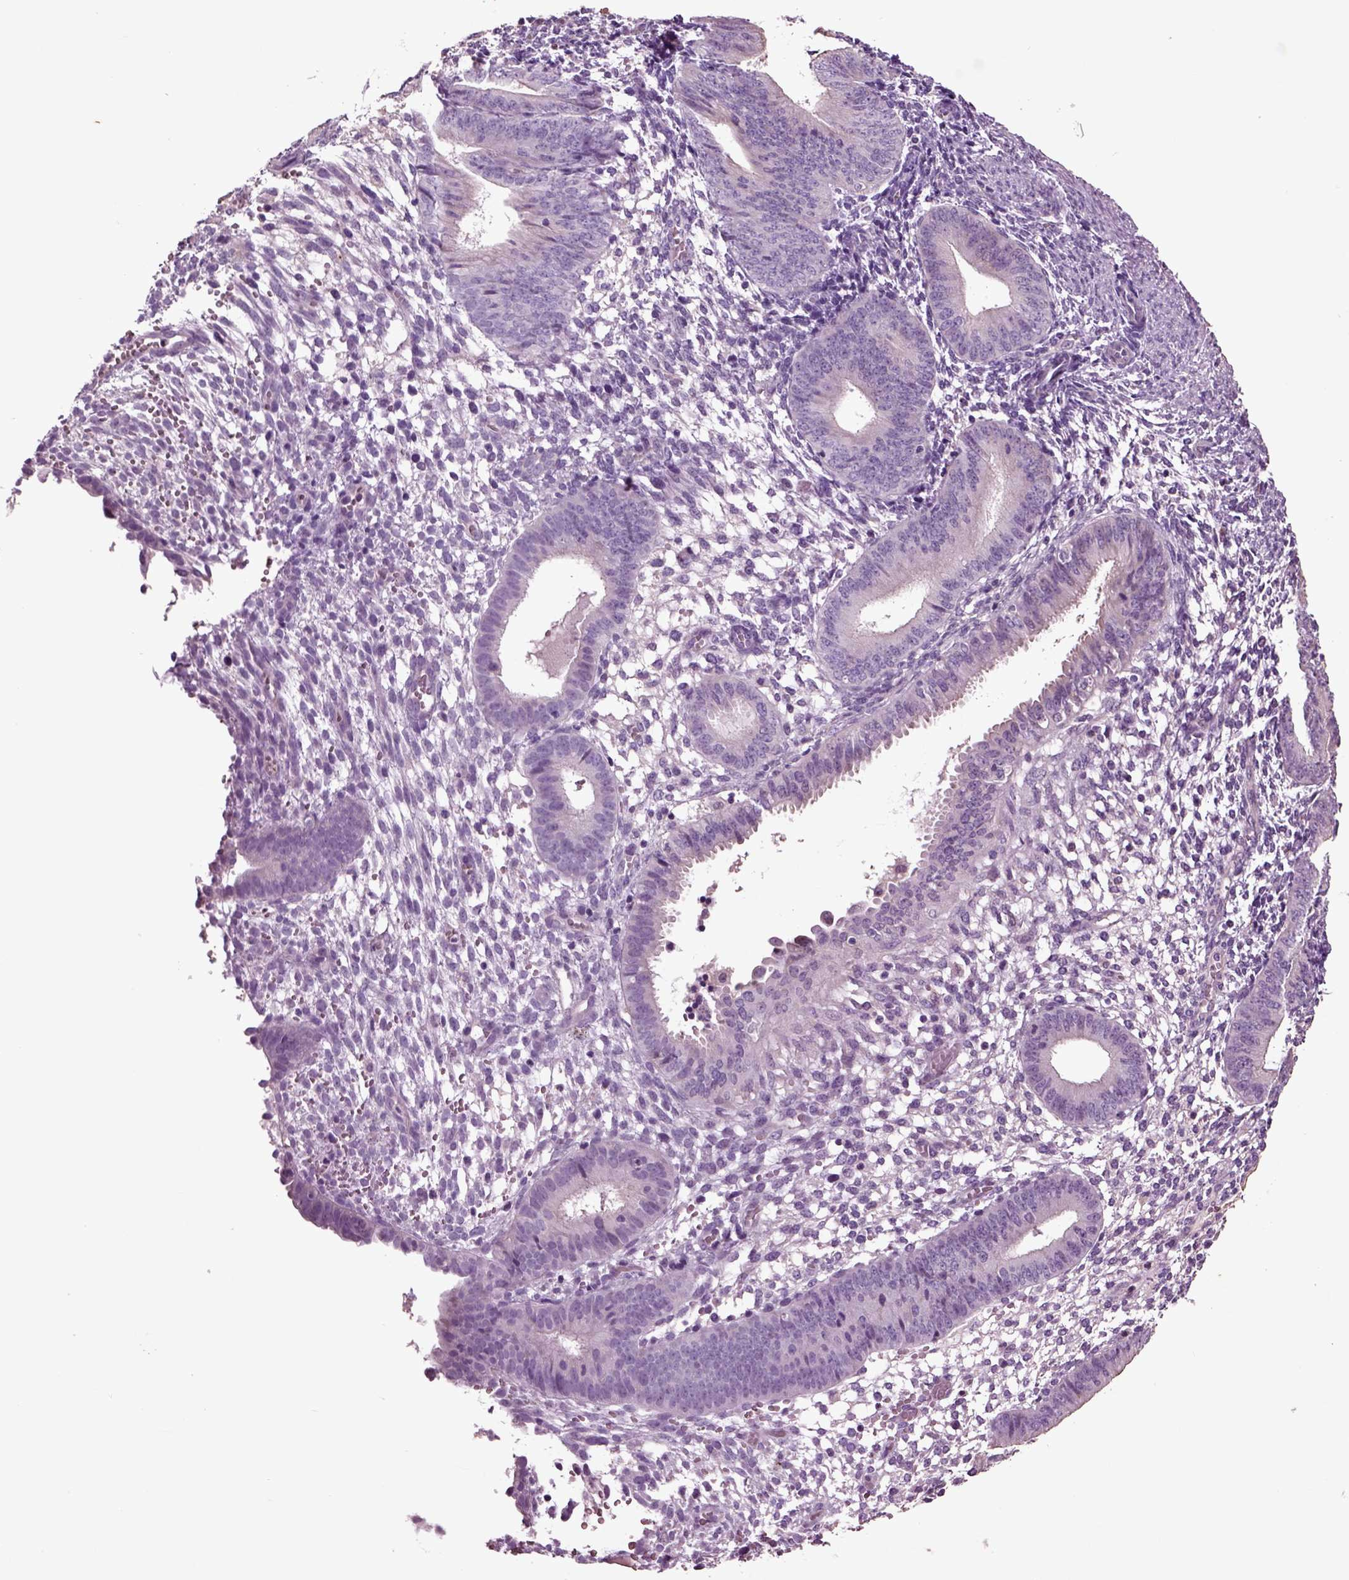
{"staining": {"intensity": "negative", "quantity": "none", "location": "none"}, "tissue": "endometrium", "cell_type": "Cells in endometrial stroma", "image_type": "normal", "snomed": [{"axis": "morphology", "description": "Normal tissue, NOS"}, {"axis": "topography", "description": "Endometrium"}], "caption": "This is an immunohistochemistry histopathology image of normal human endometrium. There is no positivity in cells in endometrial stroma.", "gene": "CHGB", "patient": {"sex": "female", "age": 39}}